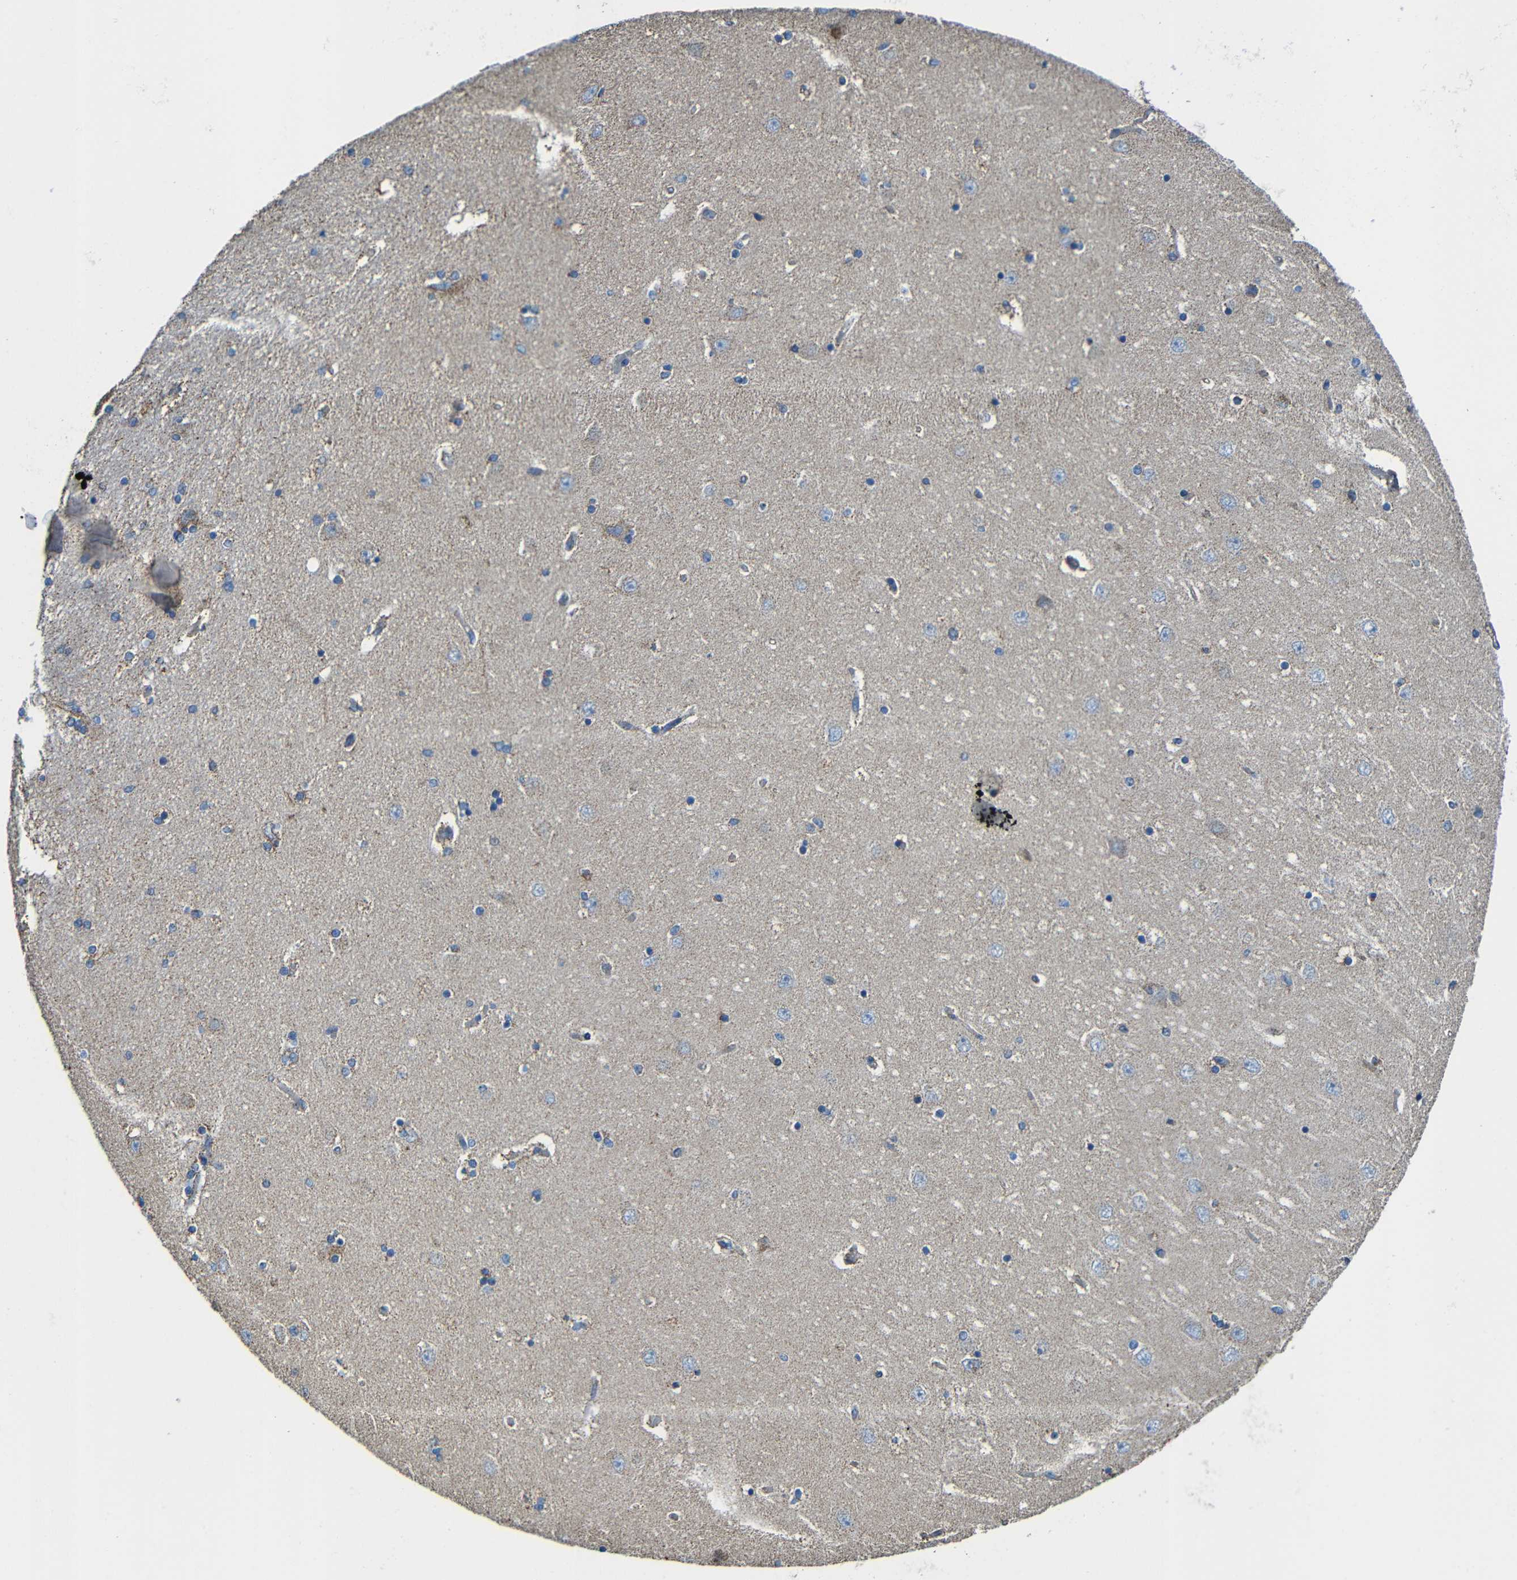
{"staining": {"intensity": "moderate", "quantity": "25%-75%", "location": "cytoplasmic/membranous"}, "tissue": "hippocampus", "cell_type": "Glial cells", "image_type": "normal", "snomed": [{"axis": "morphology", "description": "Normal tissue, NOS"}, {"axis": "topography", "description": "Hippocampus"}], "caption": "Approximately 25%-75% of glial cells in unremarkable human hippocampus show moderate cytoplasmic/membranous protein positivity as visualized by brown immunohistochemical staining.", "gene": "INTS6L", "patient": {"sex": "female", "age": 54}}